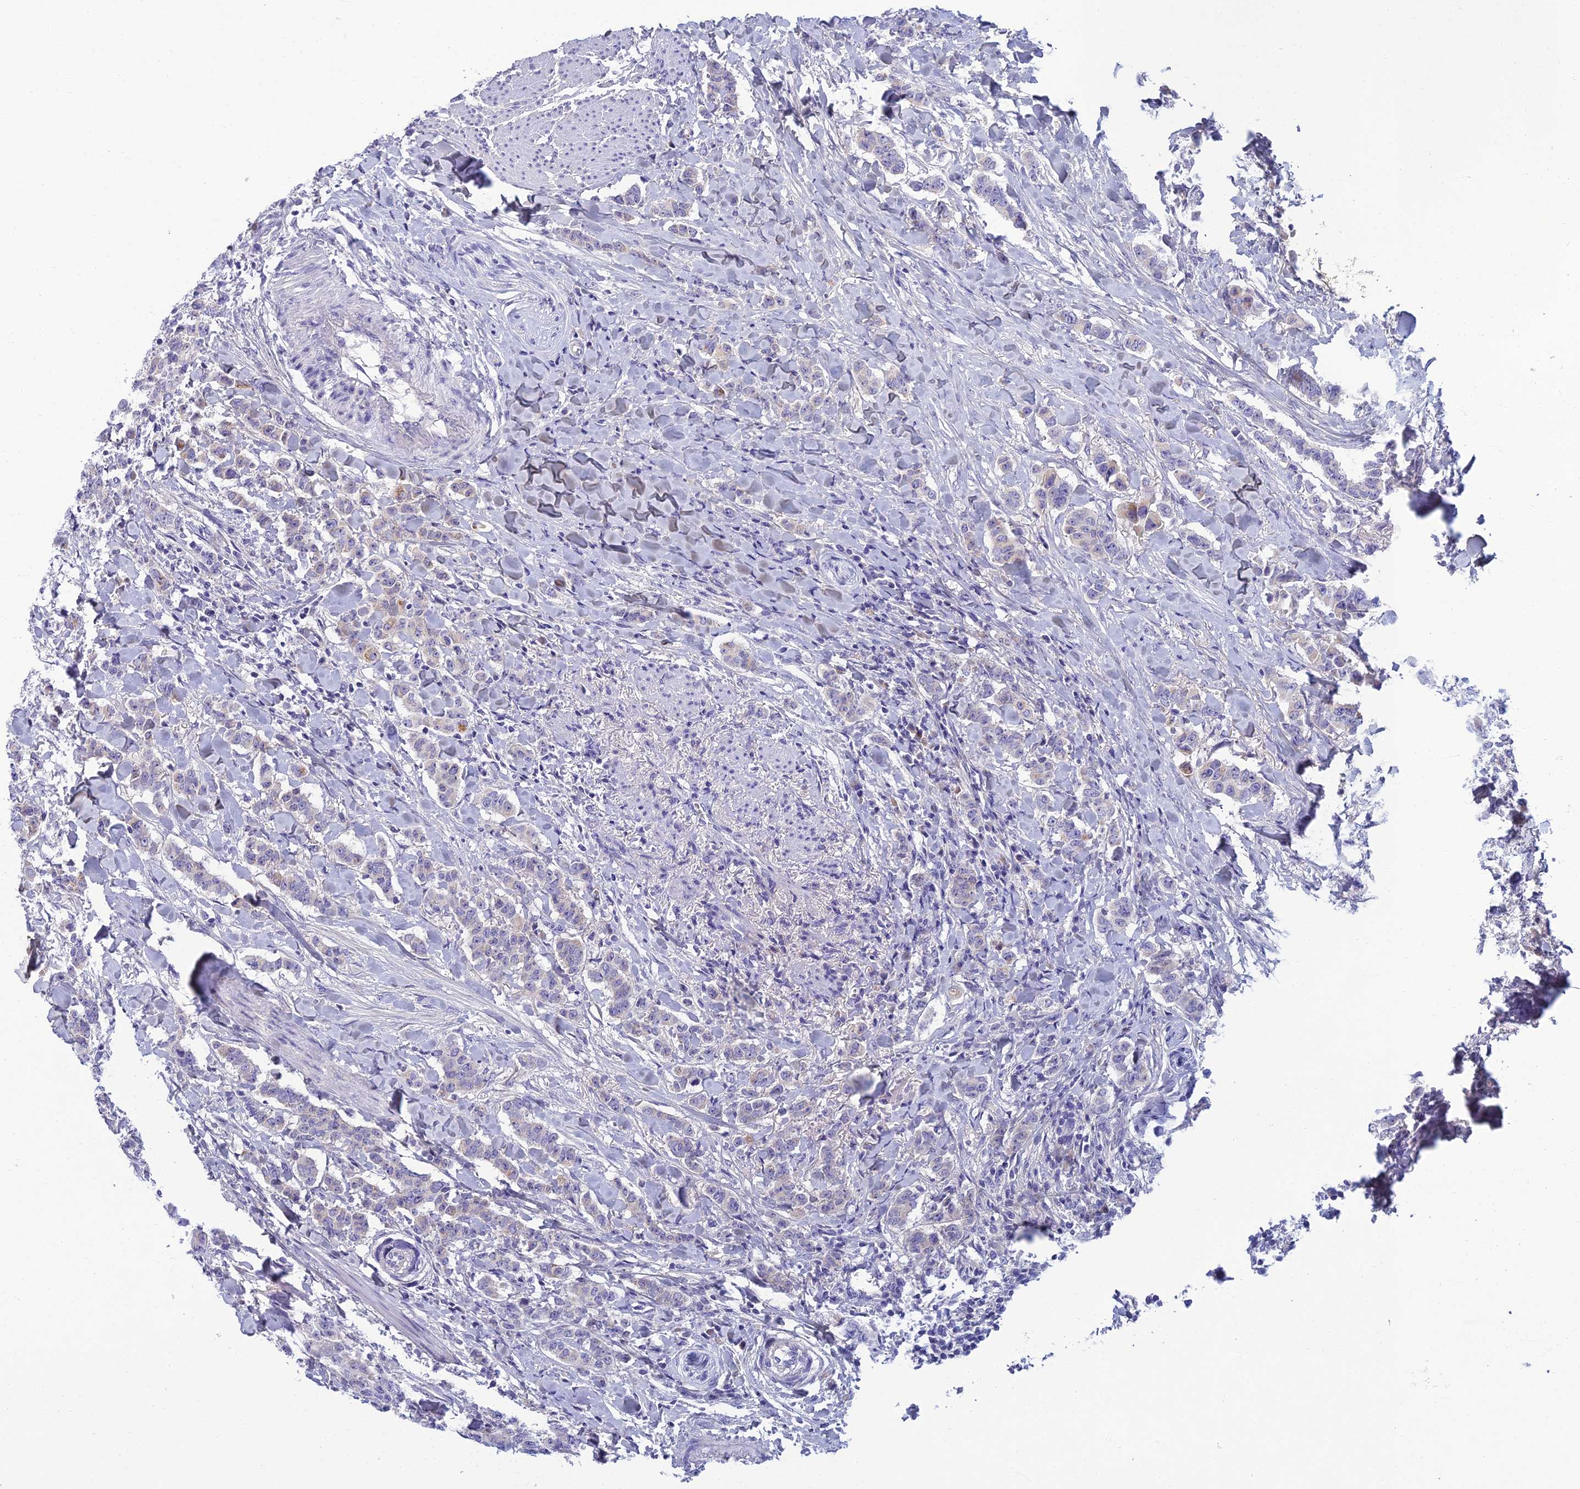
{"staining": {"intensity": "negative", "quantity": "none", "location": "none"}, "tissue": "breast cancer", "cell_type": "Tumor cells", "image_type": "cancer", "snomed": [{"axis": "morphology", "description": "Duct carcinoma"}, {"axis": "topography", "description": "Breast"}], "caption": "The histopathology image displays no staining of tumor cells in breast invasive ductal carcinoma. (DAB (3,3'-diaminobenzidine) IHC, high magnification).", "gene": "SLC25A41", "patient": {"sex": "female", "age": 40}}